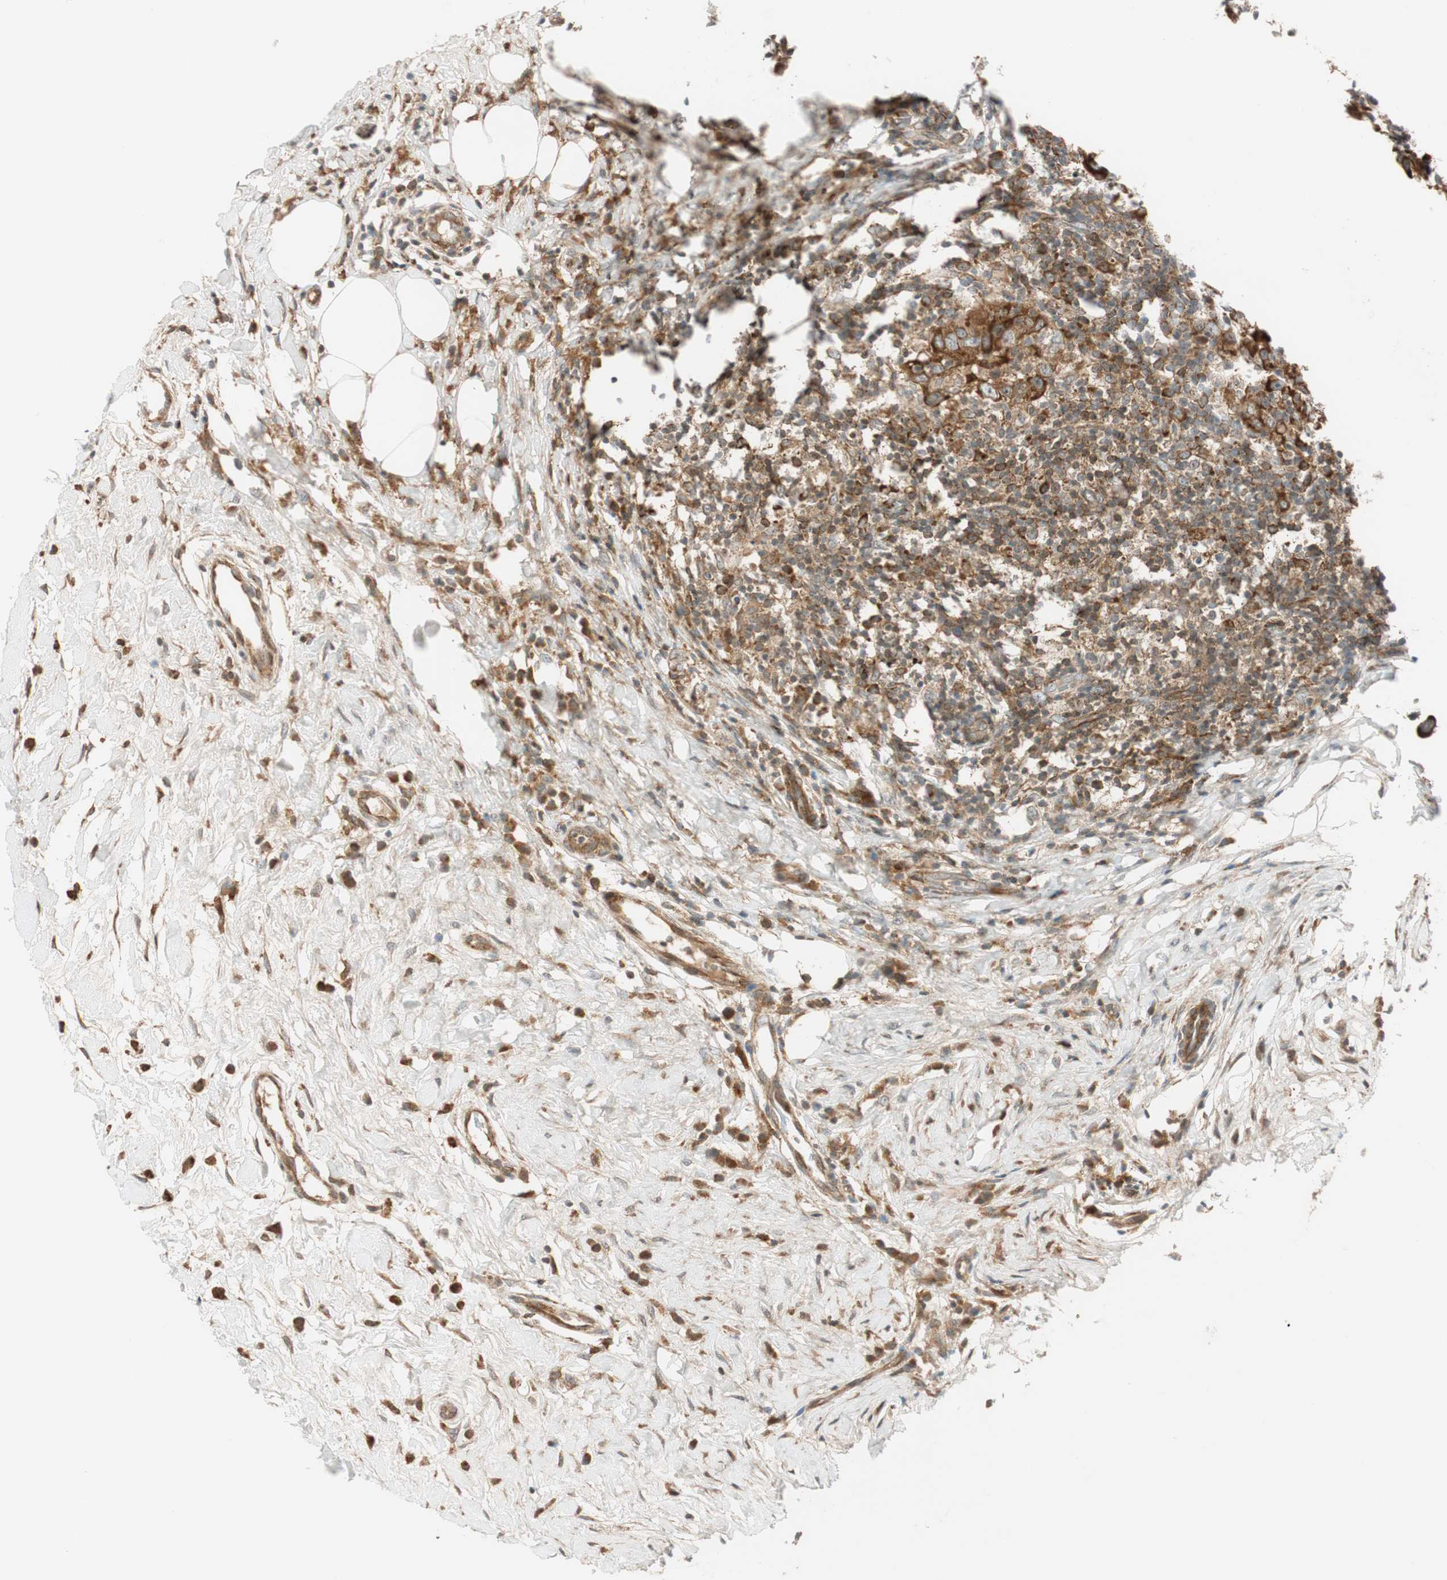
{"staining": {"intensity": "strong", "quantity": ">75%", "location": "cytoplasmic/membranous"}, "tissue": "breast cancer", "cell_type": "Tumor cells", "image_type": "cancer", "snomed": [{"axis": "morphology", "description": "Duct carcinoma"}, {"axis": "topography", "description": "Breast"}], "caption": "A brown stain highlights strong cytoplasmic/membranous expression of a protein in breast intraductal carcinoma tumor cells.", "gene": "ABI1", "patient": {"sex": "female", "age": 37}}